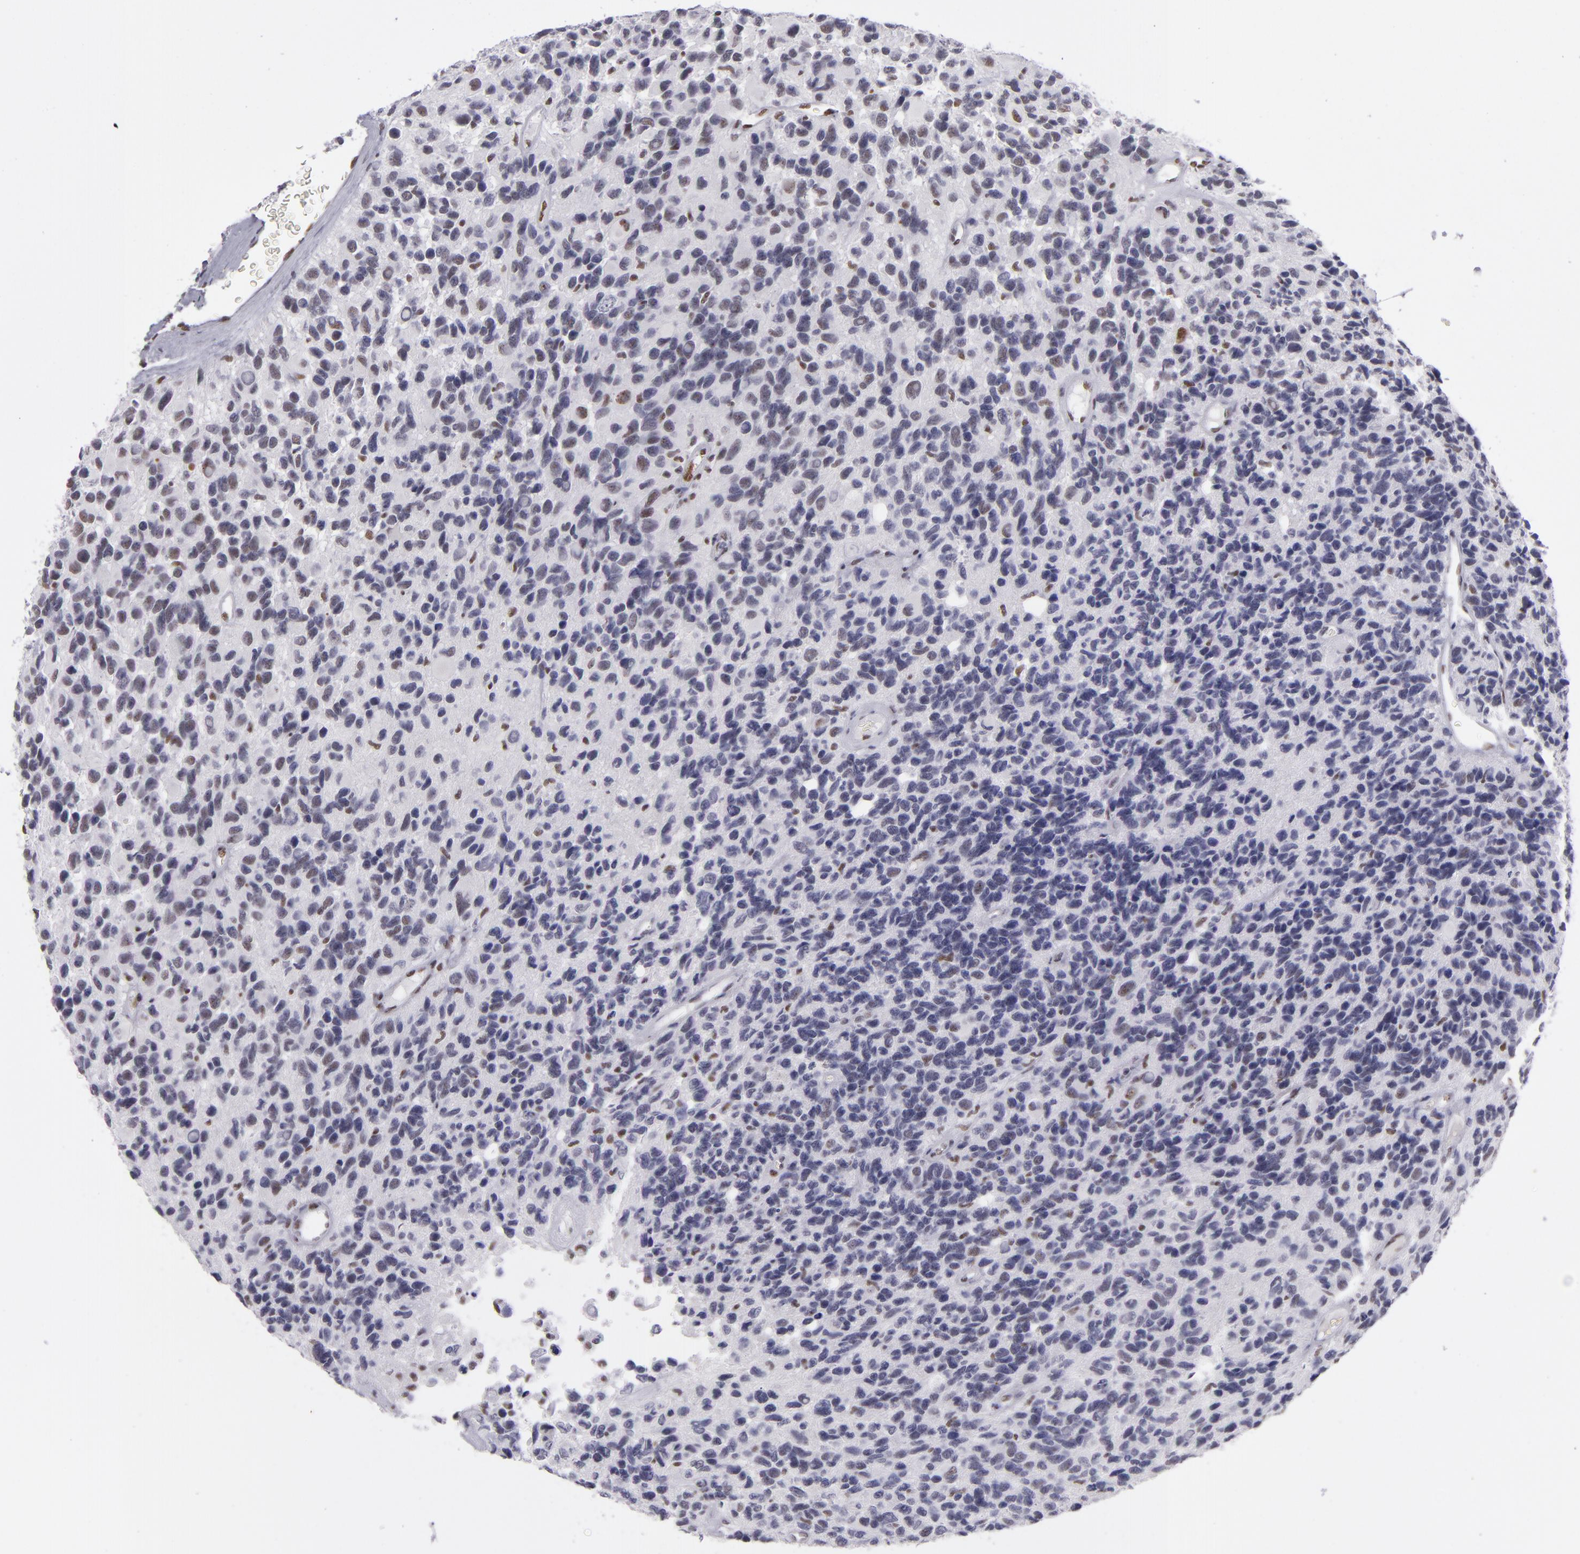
{"staining": {"intensity": "weak", "quantity": "<25%", "location": "nuclear"}, "tissue": "glioma", "cell_type": "Tumor cells", "image_type": "cancer", "snomed": [{"axis": "morphology", "description": "Glioma, malignant, High grade"}, {"axis": "topography", "description": "Brain"}], "caption": "Immunohistochemical staining of glioma reveals no significant staining in tumor cells. Brightfield microscopy of immunohistochemistry (IHC) stained with DAB (3,3'-diaminobenzidine) (brown) and hematoxylin (blue), captured at high magnification.", "gene": "TOP3A", "patient": {"sex": "male", "age": 77}}